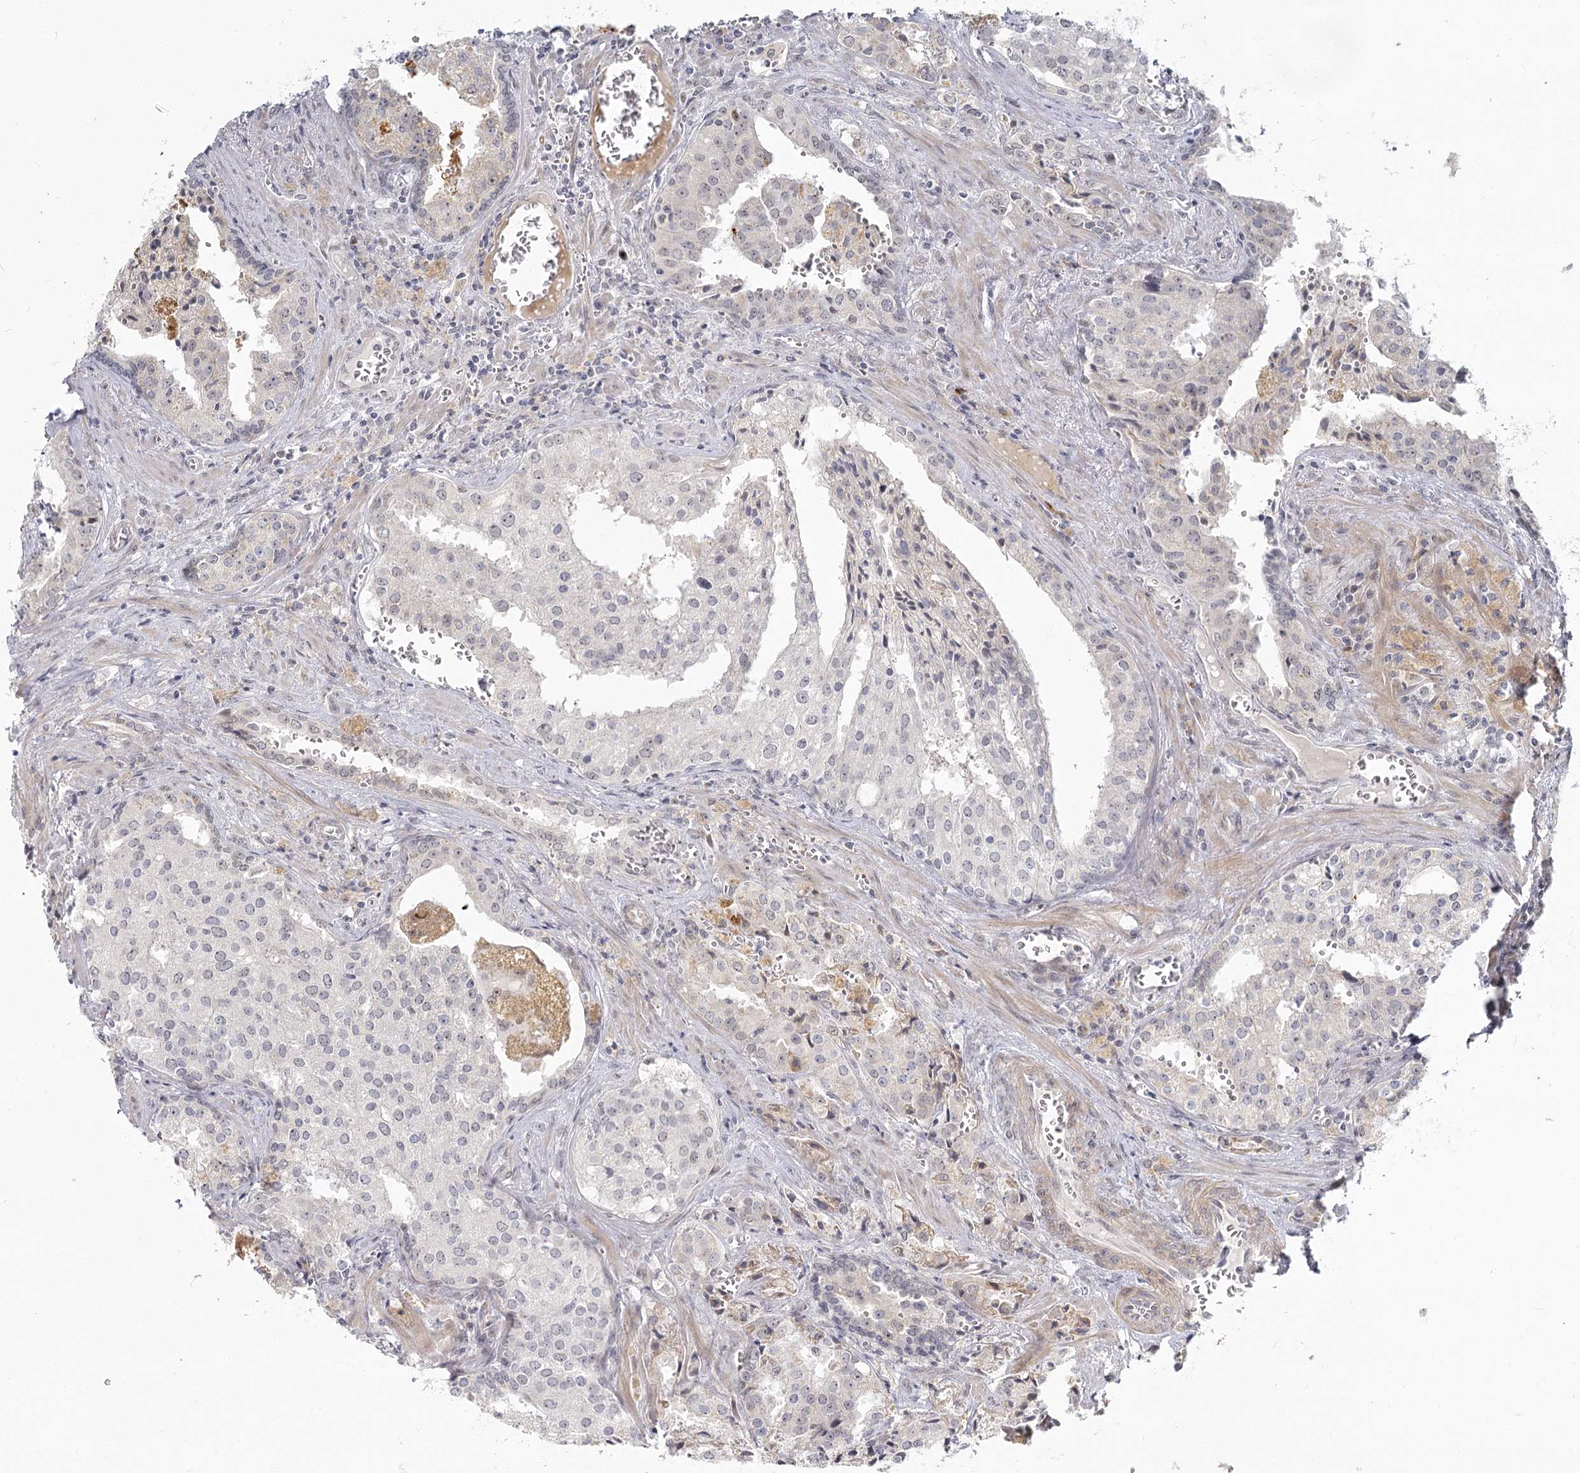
{"staining": {"intensity": "negative", "quantity": "none", "location": "none"}, "tissue": "prostate cancer", "cell_type": "Tumor cells", "image_type": "cancer", "snomed": [{"axis": "morphology", "description": "Adenocarcinoma, High grade"}, {"axis": "topography", "description": "Prostate"}], "caption": "This histopathology image is of prostate cancer (high-grade adenocarcinoma) stained with immunohistochemistry to label a protein in brown with the nuclei are counter-stained blue. There is no positivity in tumor cells. (Brightfield microscopy of DAB immunohistochemistry (IHC) at high magnification).", "gene": "EXOSC7", "patient": {"sex": "male", "age": 68}}